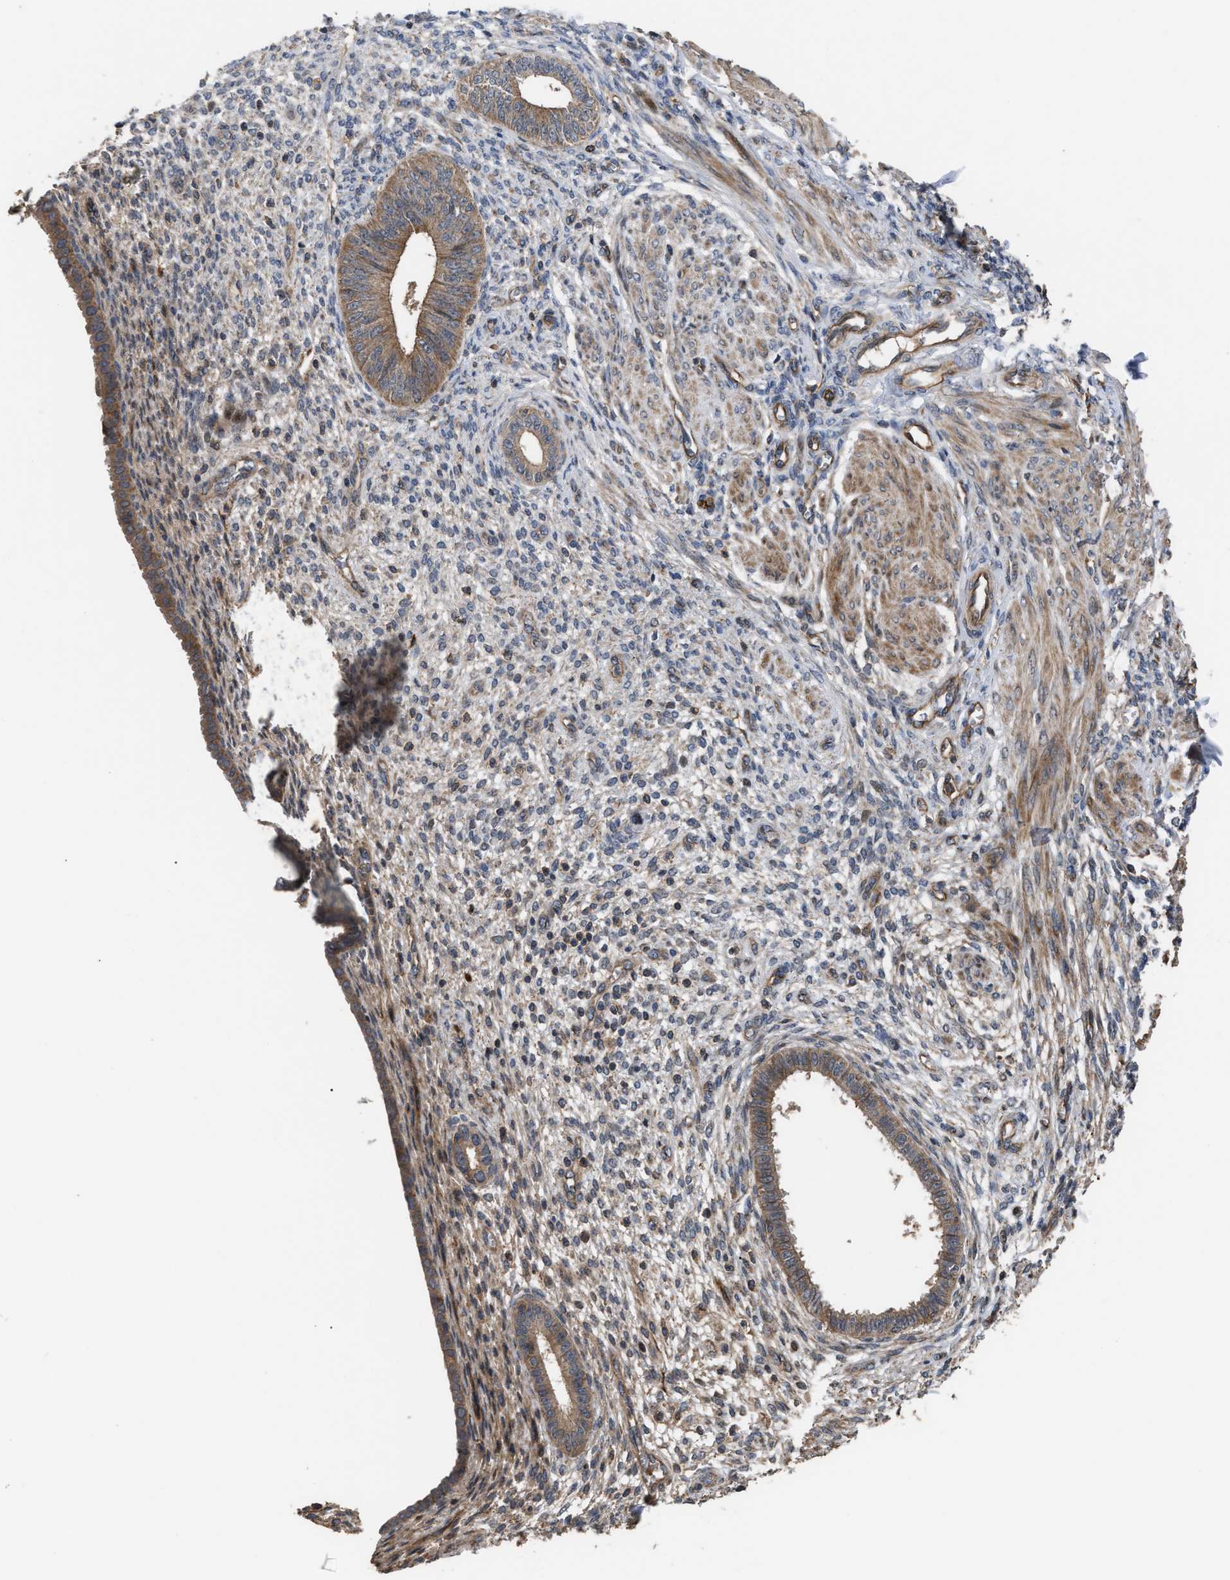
{"staining": {"intensity": "moderate", "quantity": "<25%", "location": "cytoplasmic/membranous"}, "tissue": "endometrium", "cell_type": "Cells in endometrial stroma", "image_type": "normal", "snomed": [{"axis": "morphology", "description": "Normal tissue, NOS"}, {"axis": "topography", "description": "Endometrium"}], "caption": "The micrograph exhibits immunohistochemical staining of unremarkable endometrium. There is moderate cytoplasmic/membranous expression is present in about <25% of cells in endometrial stroma.", "gene": "STAU1", "patient": {"sex": "female", "age": 72}}